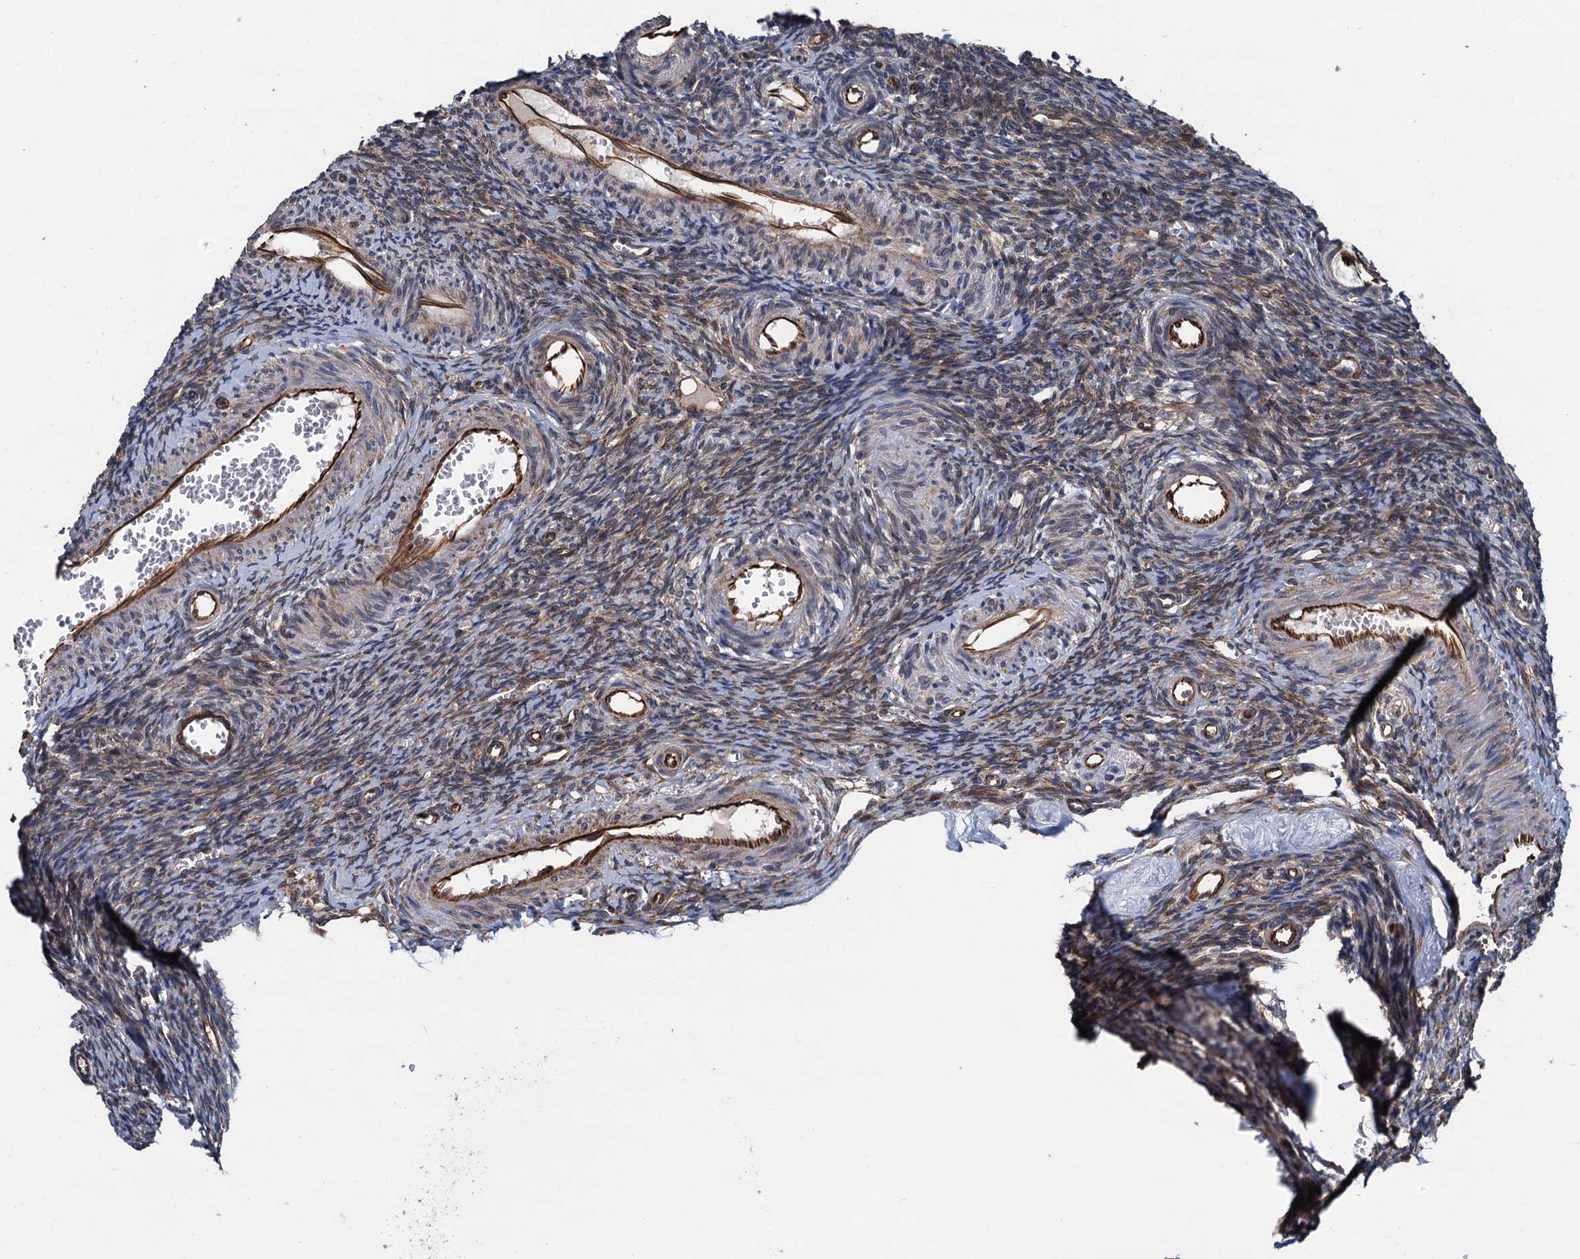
{"staining": {"intensity": "moderate", "quantity": ">75%", "location": "cytoplasmic/membranous"}, "tissue": "ovary", "cell_type": "Follicle cells", "image_type": "normal", "snomed": [{"axis": "morphology", "description": "Normal tissue, NOS"}, {"axis": "topography", "description": "Ovary"}], "caption": "IHC histopathology image of benign ovary stained for a protein (brown), which exhibits medium levels of moderate cytoplasmic/membranous staining in approximately >75% of follicle cells.", "gene": "ZFYVE19", "patient": {"sex": "female", "age": 39}}